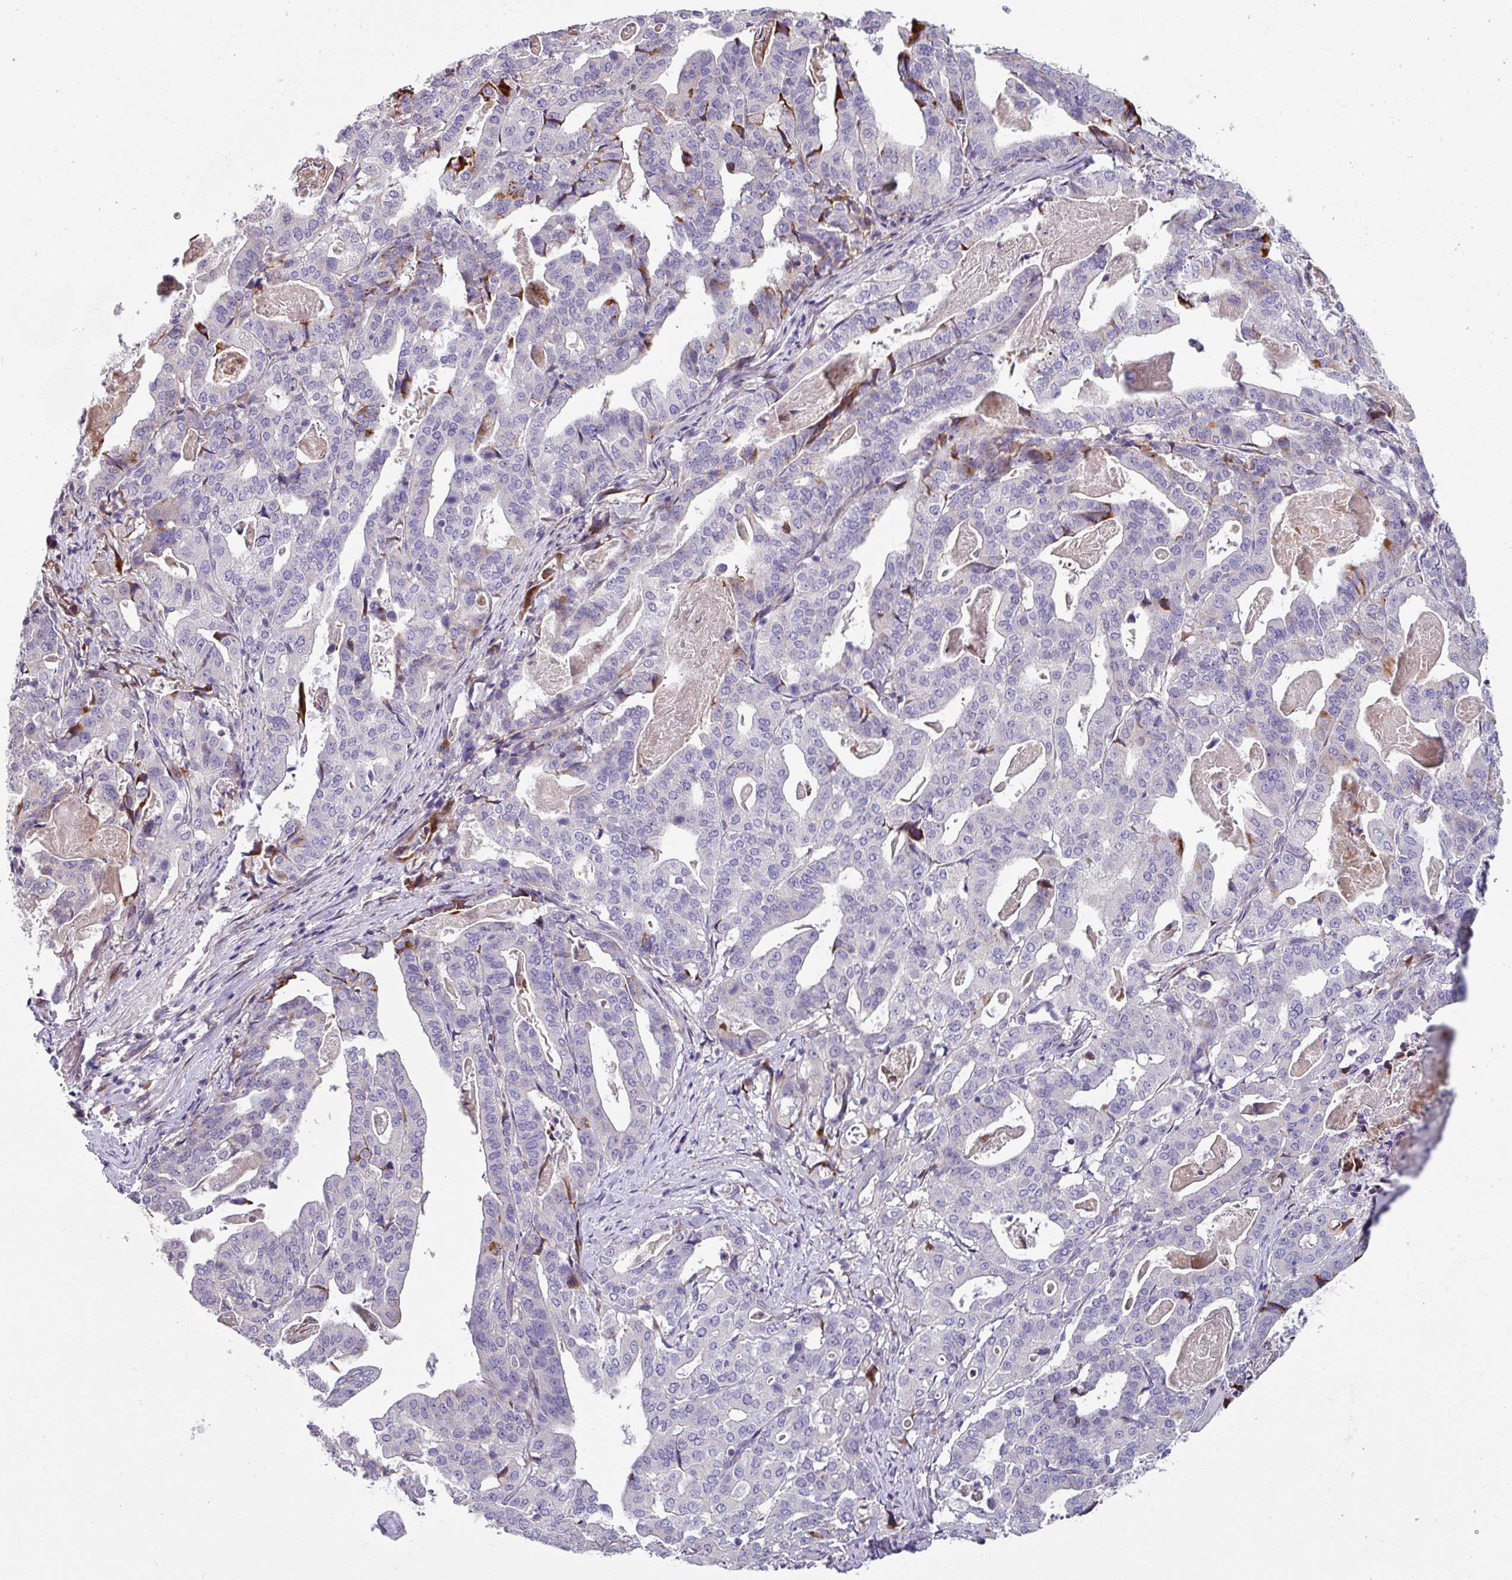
{"staining": {"intensity": "negative", "quantity": "none", "location": "none"}, "tissue": "stomach cancer", "cell_type": "Tumor cells", "image_type": "cancer", "snomed": [{"axis": "morphology", "description": "Adenocarcinoma, NOS"}, {"axis": "topography", "description": "Stomach"}], "caption": "This is an immunohistochemistry photomicrograph of human stomach cancer (adenocarcinoma). There is no staining in tumor cells.", "gene": "KLHL3", "patient": {"sex": "male", "age": 48}}